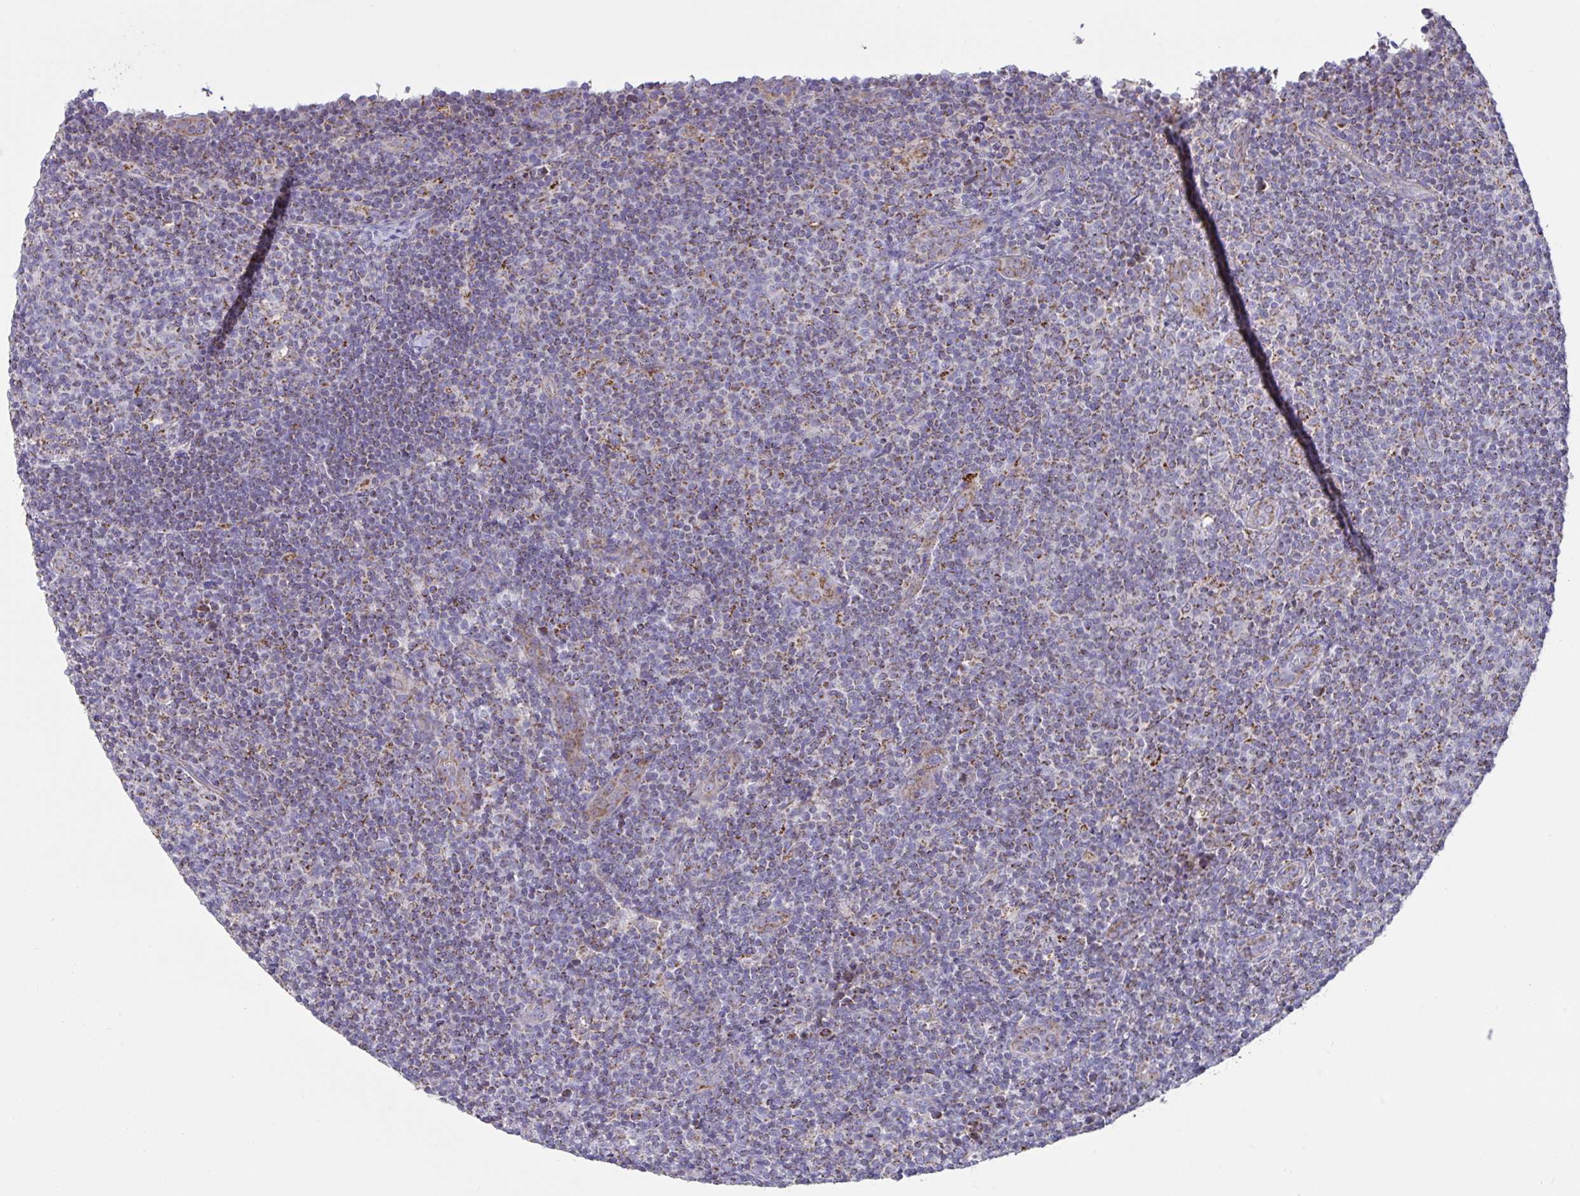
{"staining": {"intensity": "moderate", "quantity": ">75%", "location": "cytoplasmic/membranous"}, "tissue": "lymphoma", "cell_type": "Tumor cells", "image_type": "cancer", "snomed": [{"axis": "morphology", "description": "Malignant lymphoma, non-Hodgkin's type, Low grade"}, {"axis": "topography", "description": "Lymph node"}], "caption": "Protein staining by IHC reveals moderate cytoplasmic/membranous staining in approximately >75% of tumor cells in malignant lymphoma, non-Hodgkin's type (low-grade).", "gene": "DOK7", "patient": {"sex": "male", "age": 66}}